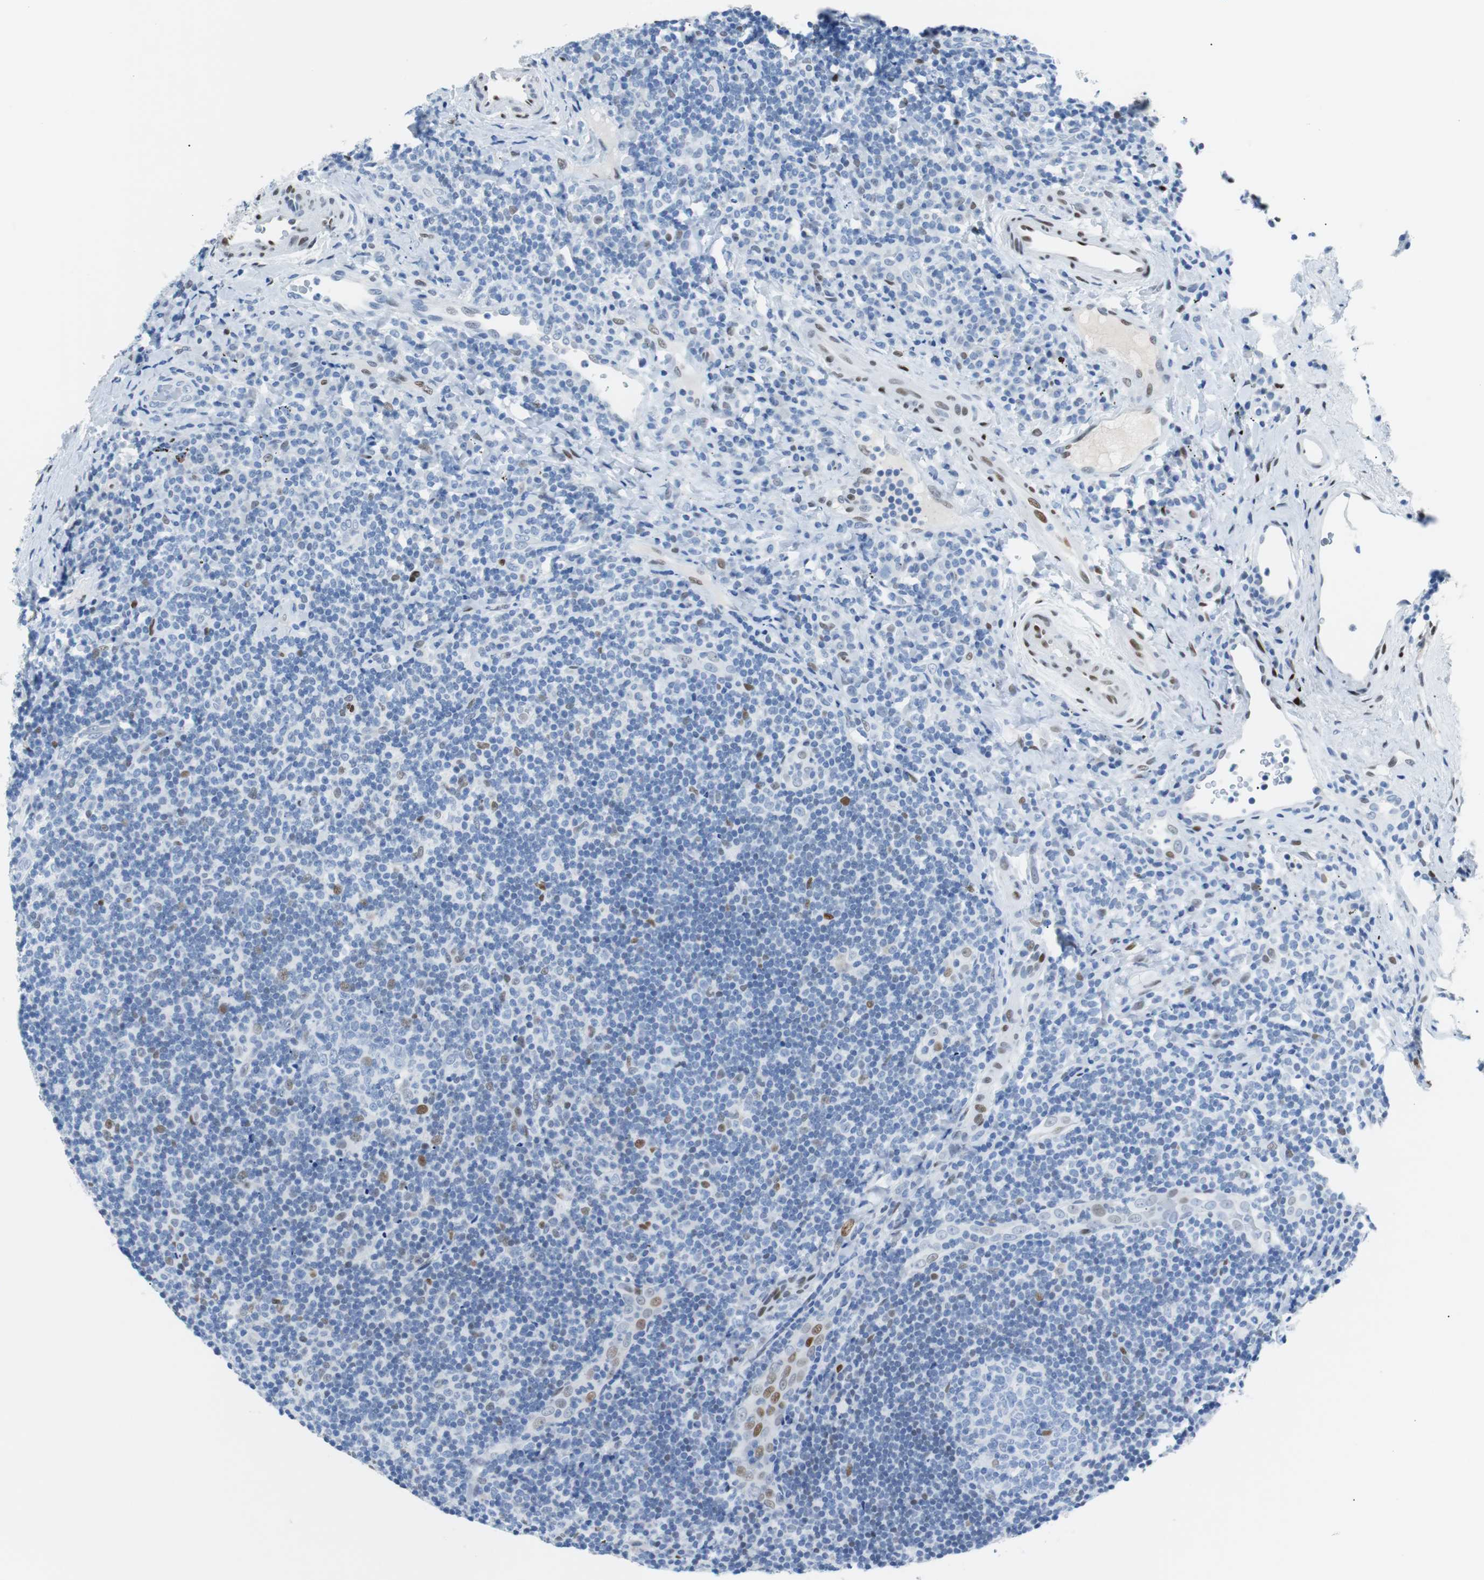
{"staining": {"intensity": "moderate", "quantity": "<25%", "location": "nuclear"}, "tissue": "lymphoma", "cell_type": "Tumor cells", "image_type": "cancer", "snomed": [{"axis": "morphology", "description": "Malignant lymphoma, non-Hodgkin's type, High grade"}, {"axis": "topography", "description": "Tonsil"}], "caption": "An image showing moderate nuclear expression in about <25% of tumor cells in lymphoma, as visualized by brown immunohistochemical staining.", "gene": "JUN", "patient": {"sex": "female", "age": 36}}